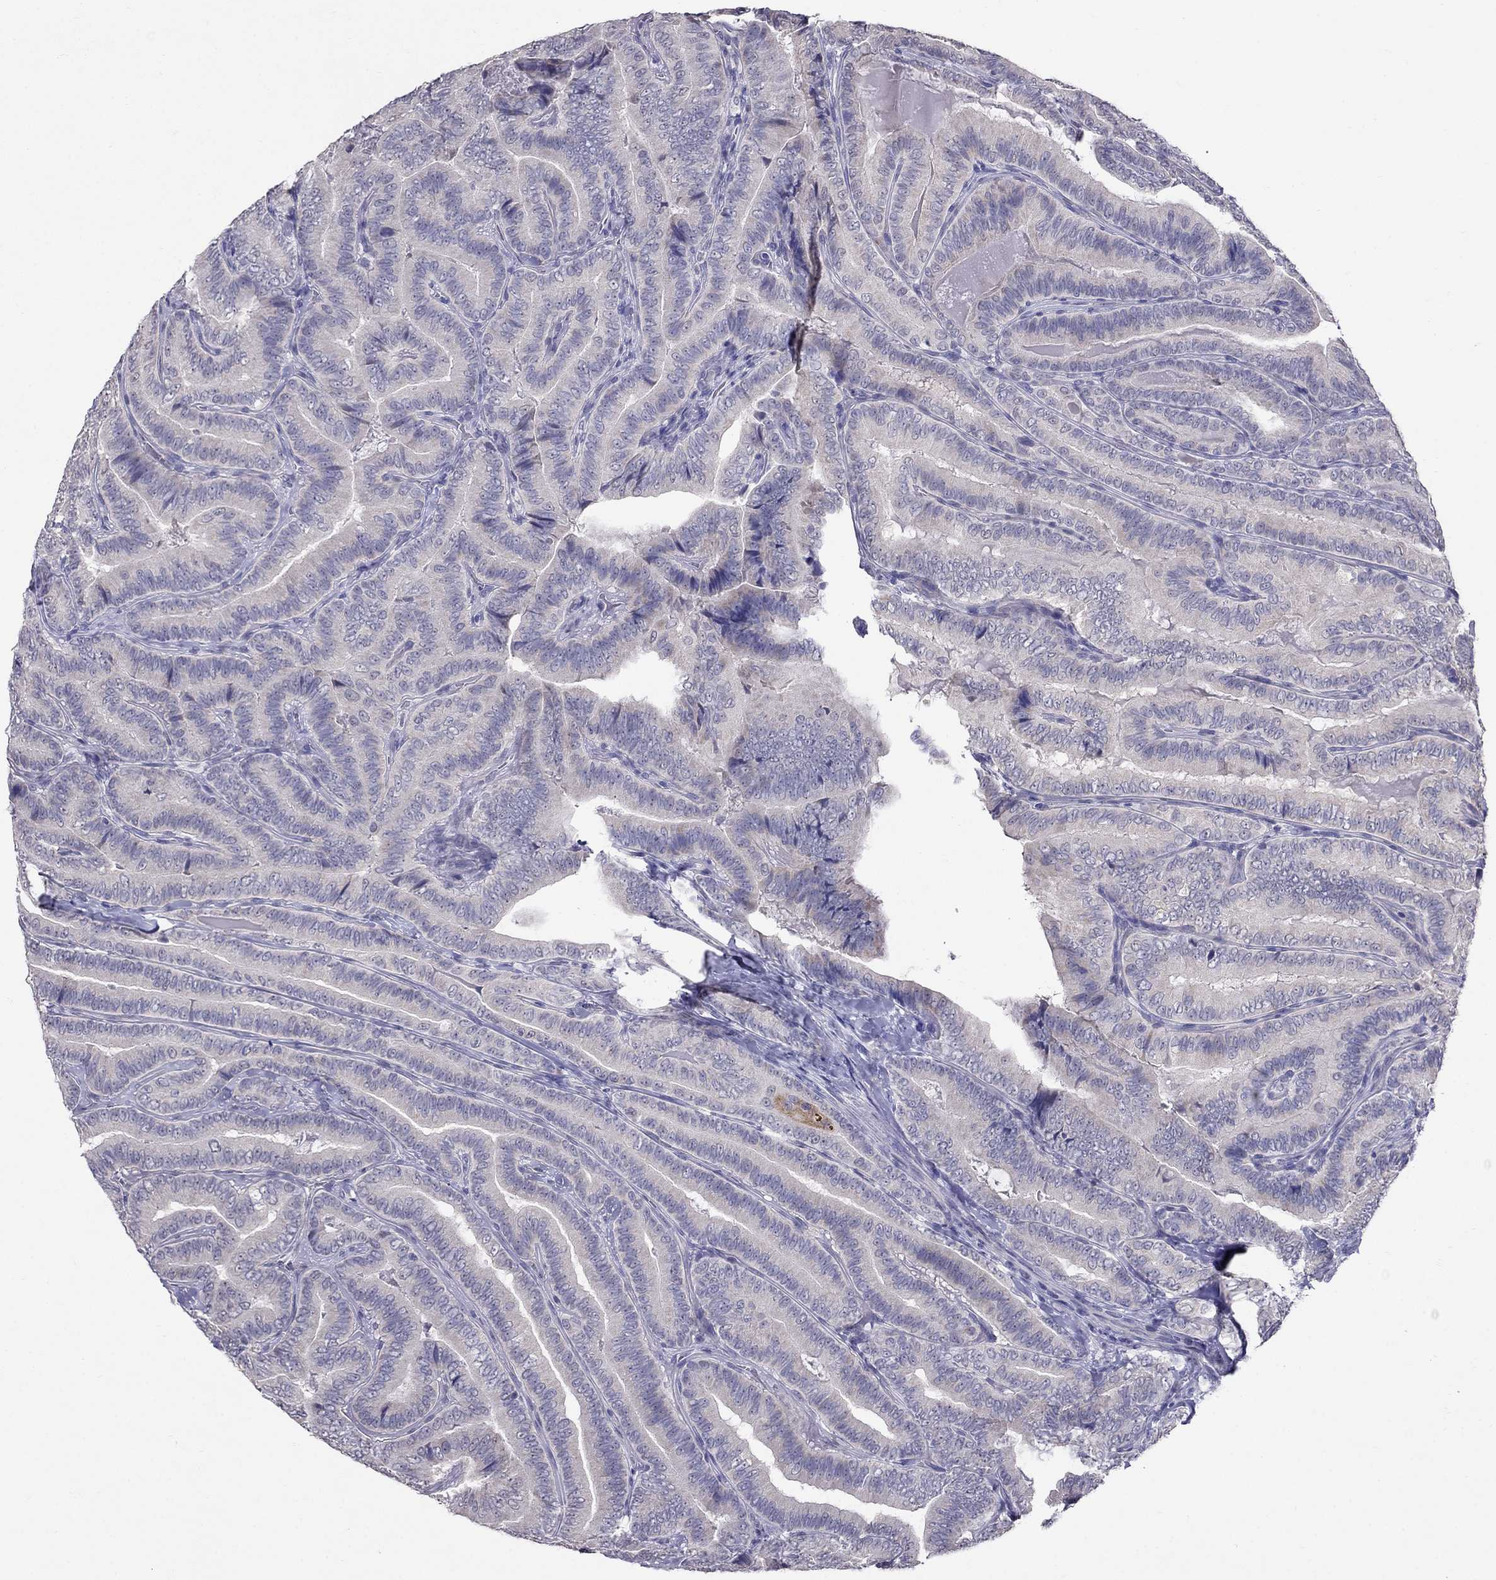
{"staining": {"intensity": "negative", "quantity": "none", "location": "none"}, "tissue": "thyroid cancer", "cell_type": "Tumor cells", "image_type": "cancer", "snomed": [{"axis": "morphology", "description": "Papillary adenocarcinoma, NOS"}, {"axis": "topography", "description": "Thyroid gland"}], "caption": "Immunohistochemistry (IHC) micrograph of neoplastic tissue: human thyroid cancer (papillary adenocarcinoma) stained with DAB (3,3'-diaminobenzidine) displays no significant protein positivity in tumor cells.", "gene": "MYO3B", "patient": {"sex": "male", "age": 61}}